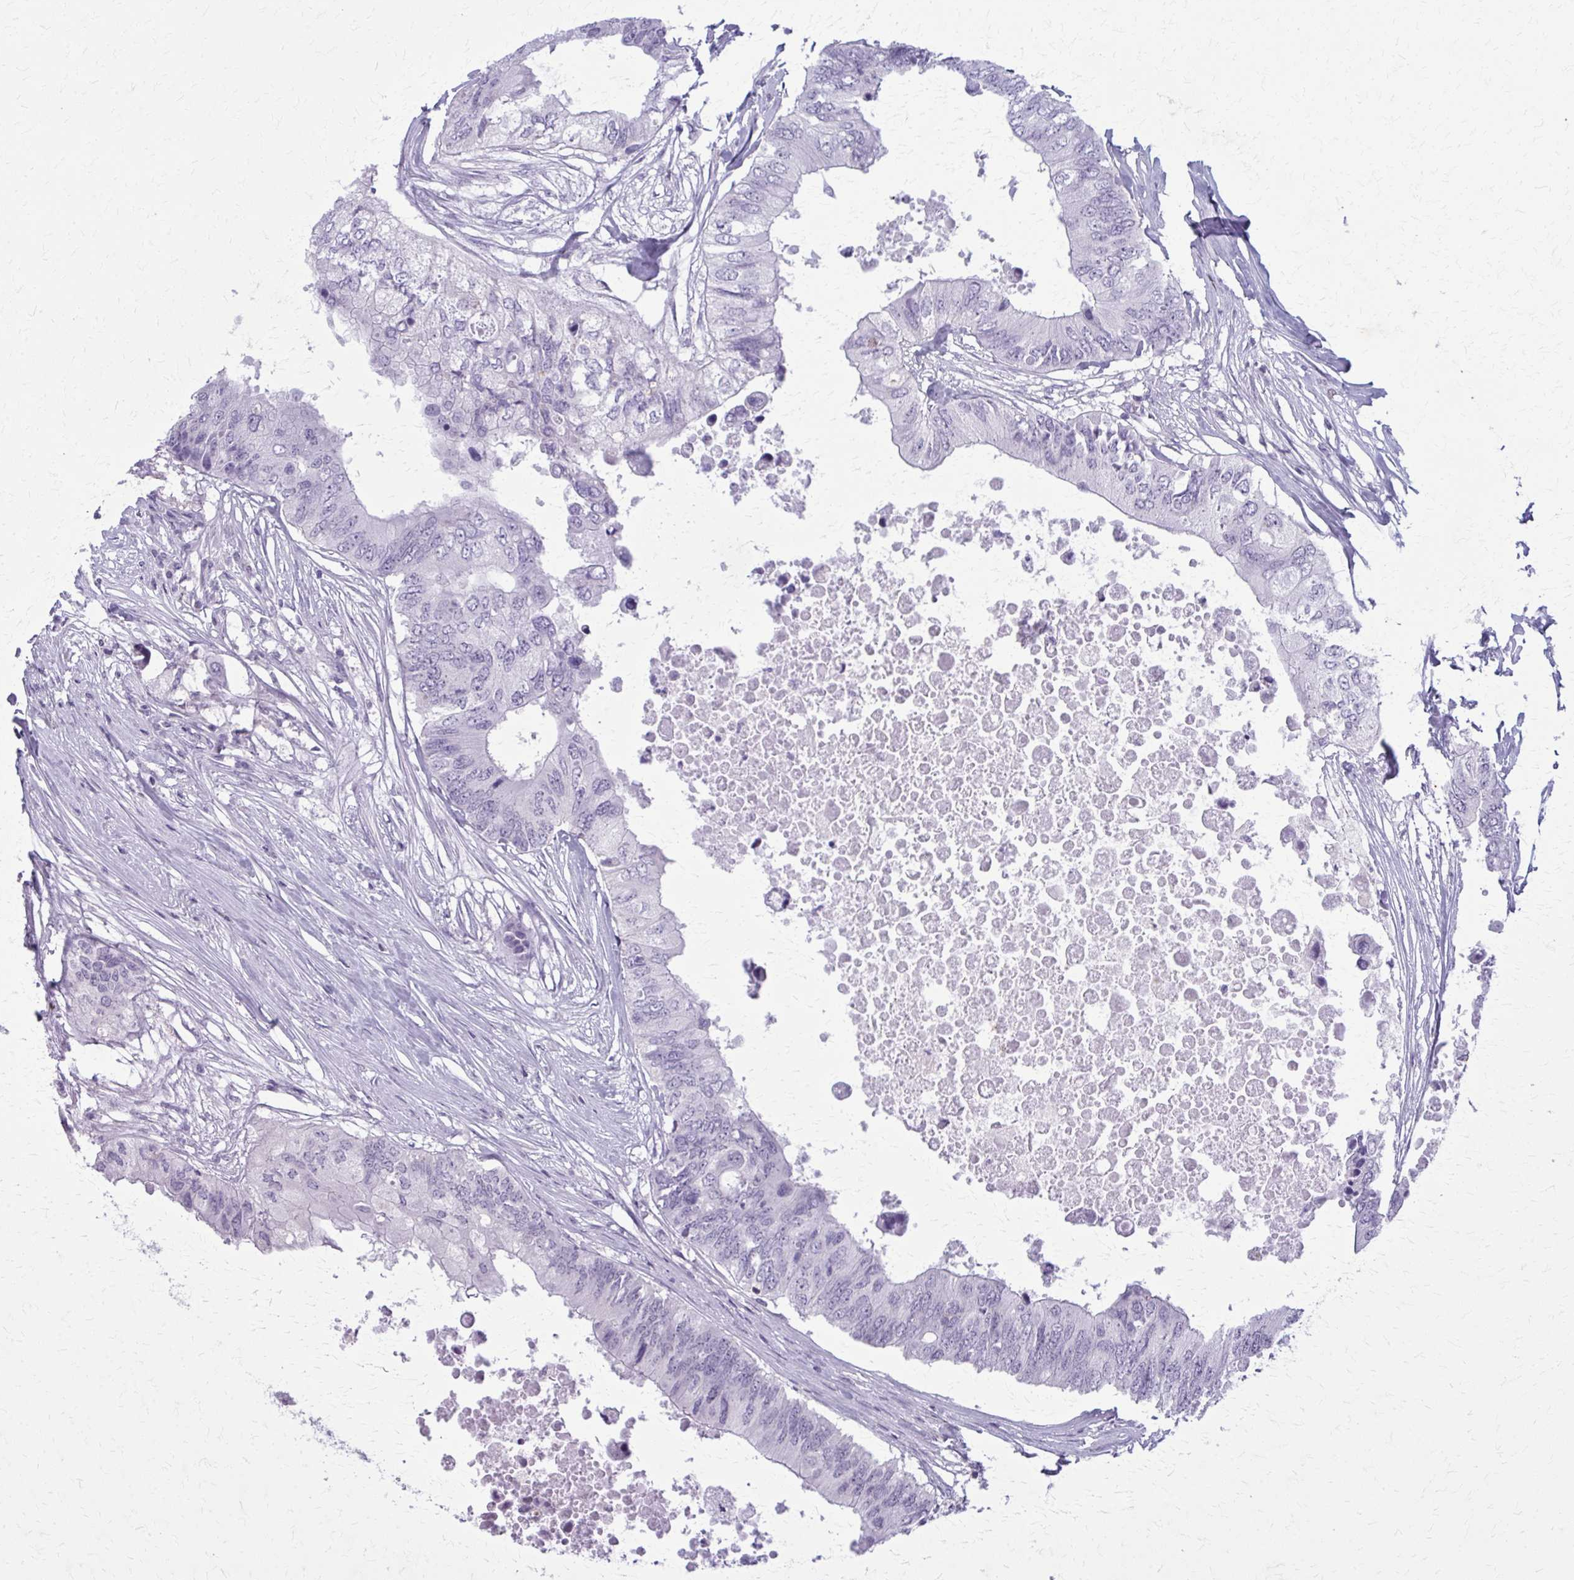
{"staining": {"intensity": "negative", "quantity": "none", "location": "none"}, "tissue": "colorectal cancer", "cell_type": "Tumor cells", "image_type": "cancer", "snomed": [{"axis": "morphology", "description": "Adenocarcinoma, NOS"}, {"axis": "topography", "description": "Colon"}], "caption": "Immunohistochemical staining of colorectal adenocarcinoma demonstrates no significant expression in tumor cells. Nuclei are stained in blue.", "gene": "CARD9", "patient": {"sex": "male", "age": 71}}